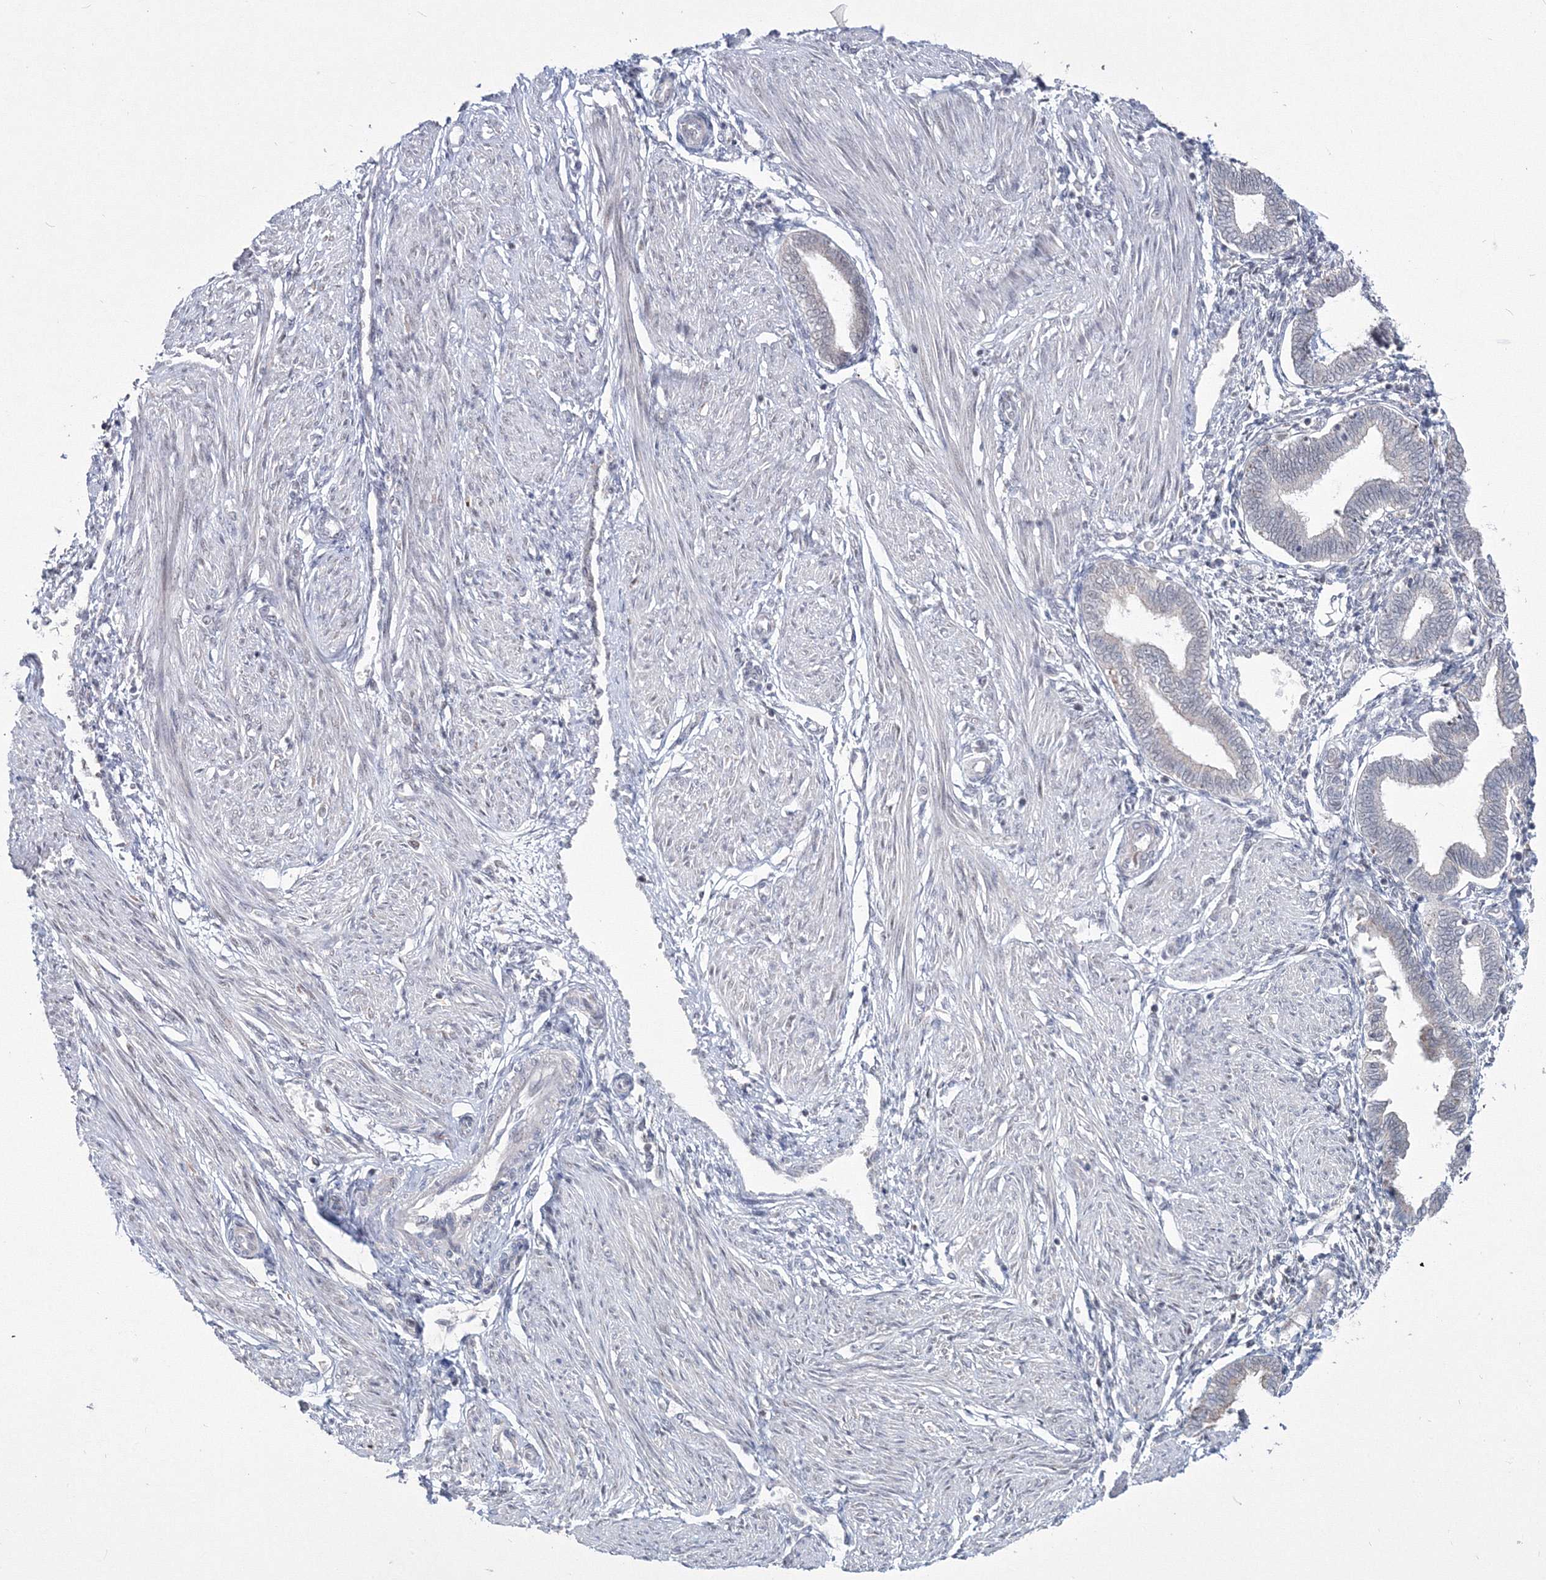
{"staining": {"intensity": "negative", "quantity": "none", "location": "none"}, "tissue": "endometrium", "cell_type": "Cells in endometrial stroma", "image_type": "normal", "snomed": [{"axis": "morphology", "description": "Normal tissue, NOS"}, {"axis": "topography", "description": "Endometrium"}], "caption": "Immunohistochemistry (IHC) of normal human endometrium exhibits no expression in cells in endometrial stroma. The staining is performed using DAB (3,3'-diaminobenzidine) brown chromogen with nuclei counter-stained in using hematoxylin.", "gene": "GRSF1", "patient": {"sex": "female", "age": 53}}